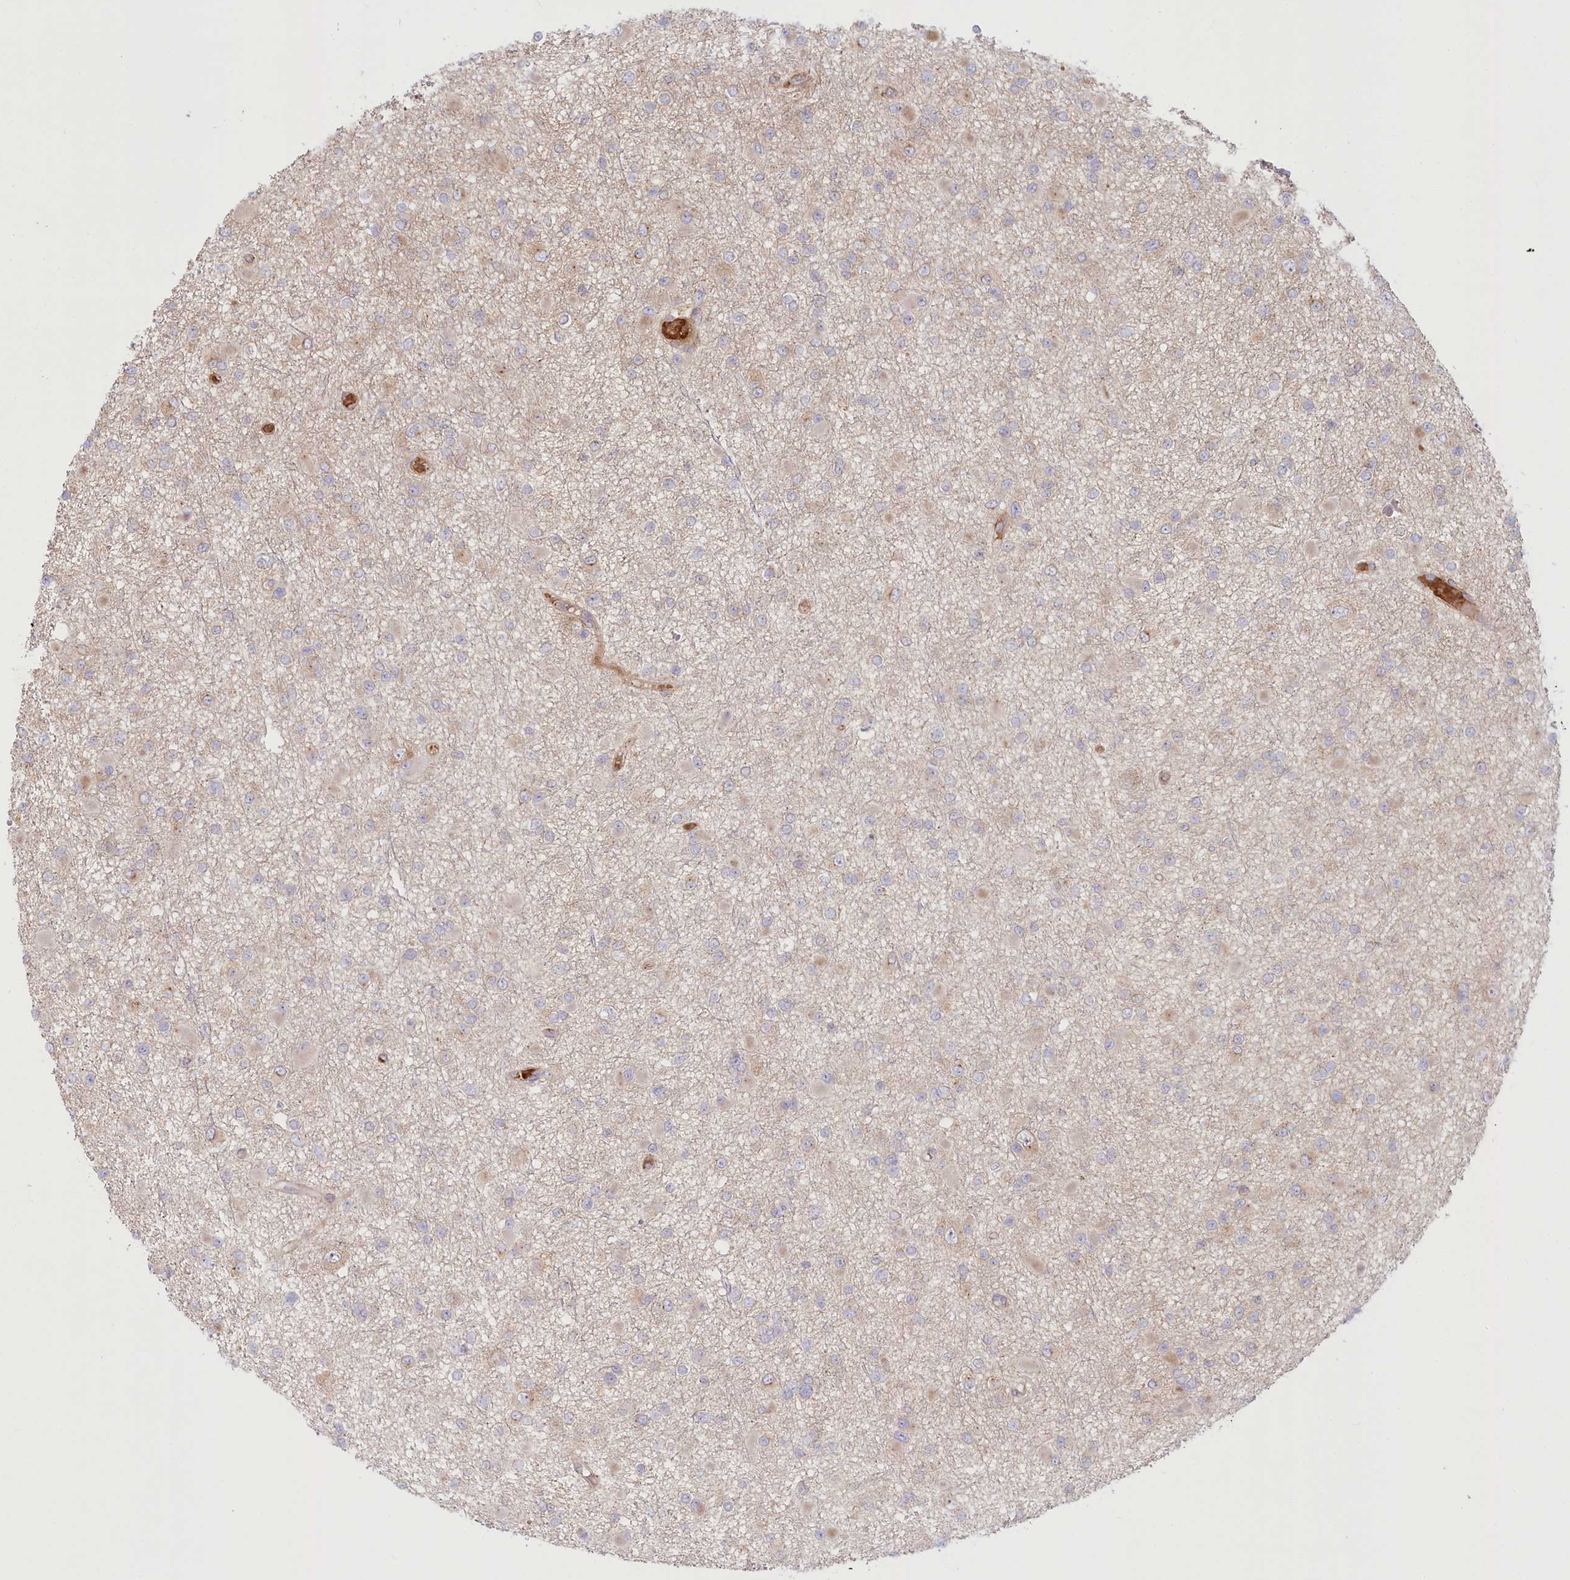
{"staining": {"intensity": "weak", "quantity": "<25%", "location": "cytoplasmic/membranous"}, "tissue": "glioma", "cell_type": "Tumor cells", "image_type": "cancer", "snomed": [{"axis": "morphology", "description": "Glioma, malignant, Low grade"}, {"axis": "topography", "description": "Brain"}], "caption": "Immunohistochemistry photomicrograph of human glioma stained for a protein (brown), which displays no staining in tumor cells.", "gene": "COMMD3", "patient": {"sex": "female", "age": 22}}